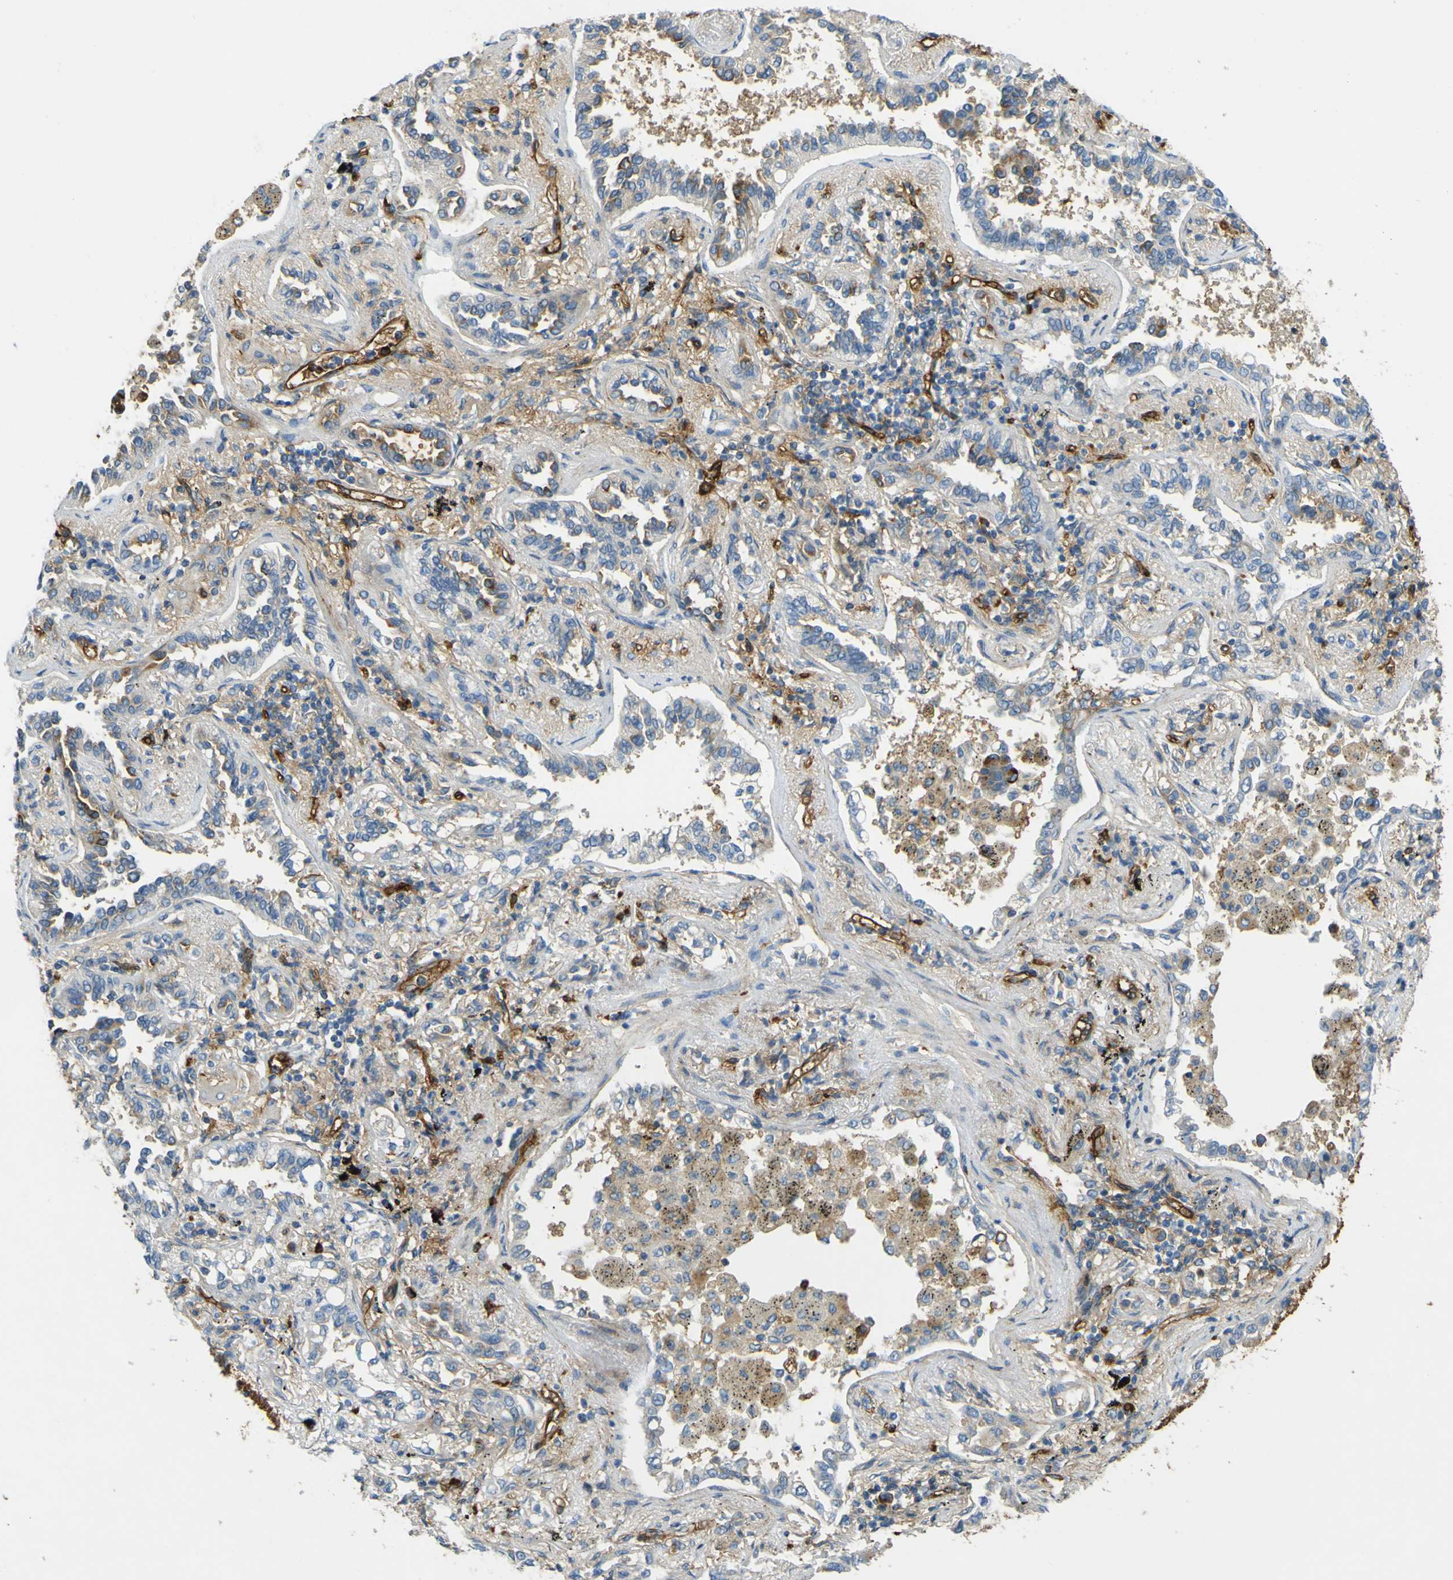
{"staining": {"intensity": "moderate", "quantity": "<25%", "location": "cytoplasmic/membranous"}, "tissue": "lung cancer", "cell_type": "Tumor cells", "image_type": "cancer", "snomed": [{"axis": "morphology", "description": "Normal tissue, NOS"}, {"axis": "morphology", "description": "Adenocarcinoma, NOS"}, {"axis": "topography", "description": "Lung"}], "caption": "A brown stain labels moderate cytoplasmic/membranous expression of a protein in human adenocarcinoma (lung) tumor cells. The protein of interest is stained brown, and the nuclei are stained in blue (DAB (3,3'-diaminobenzidine) IHC with brightfield microscopy, high magnification).", "gene": "PLXDC1", "patient": {"sex": "male", "age": 59}}